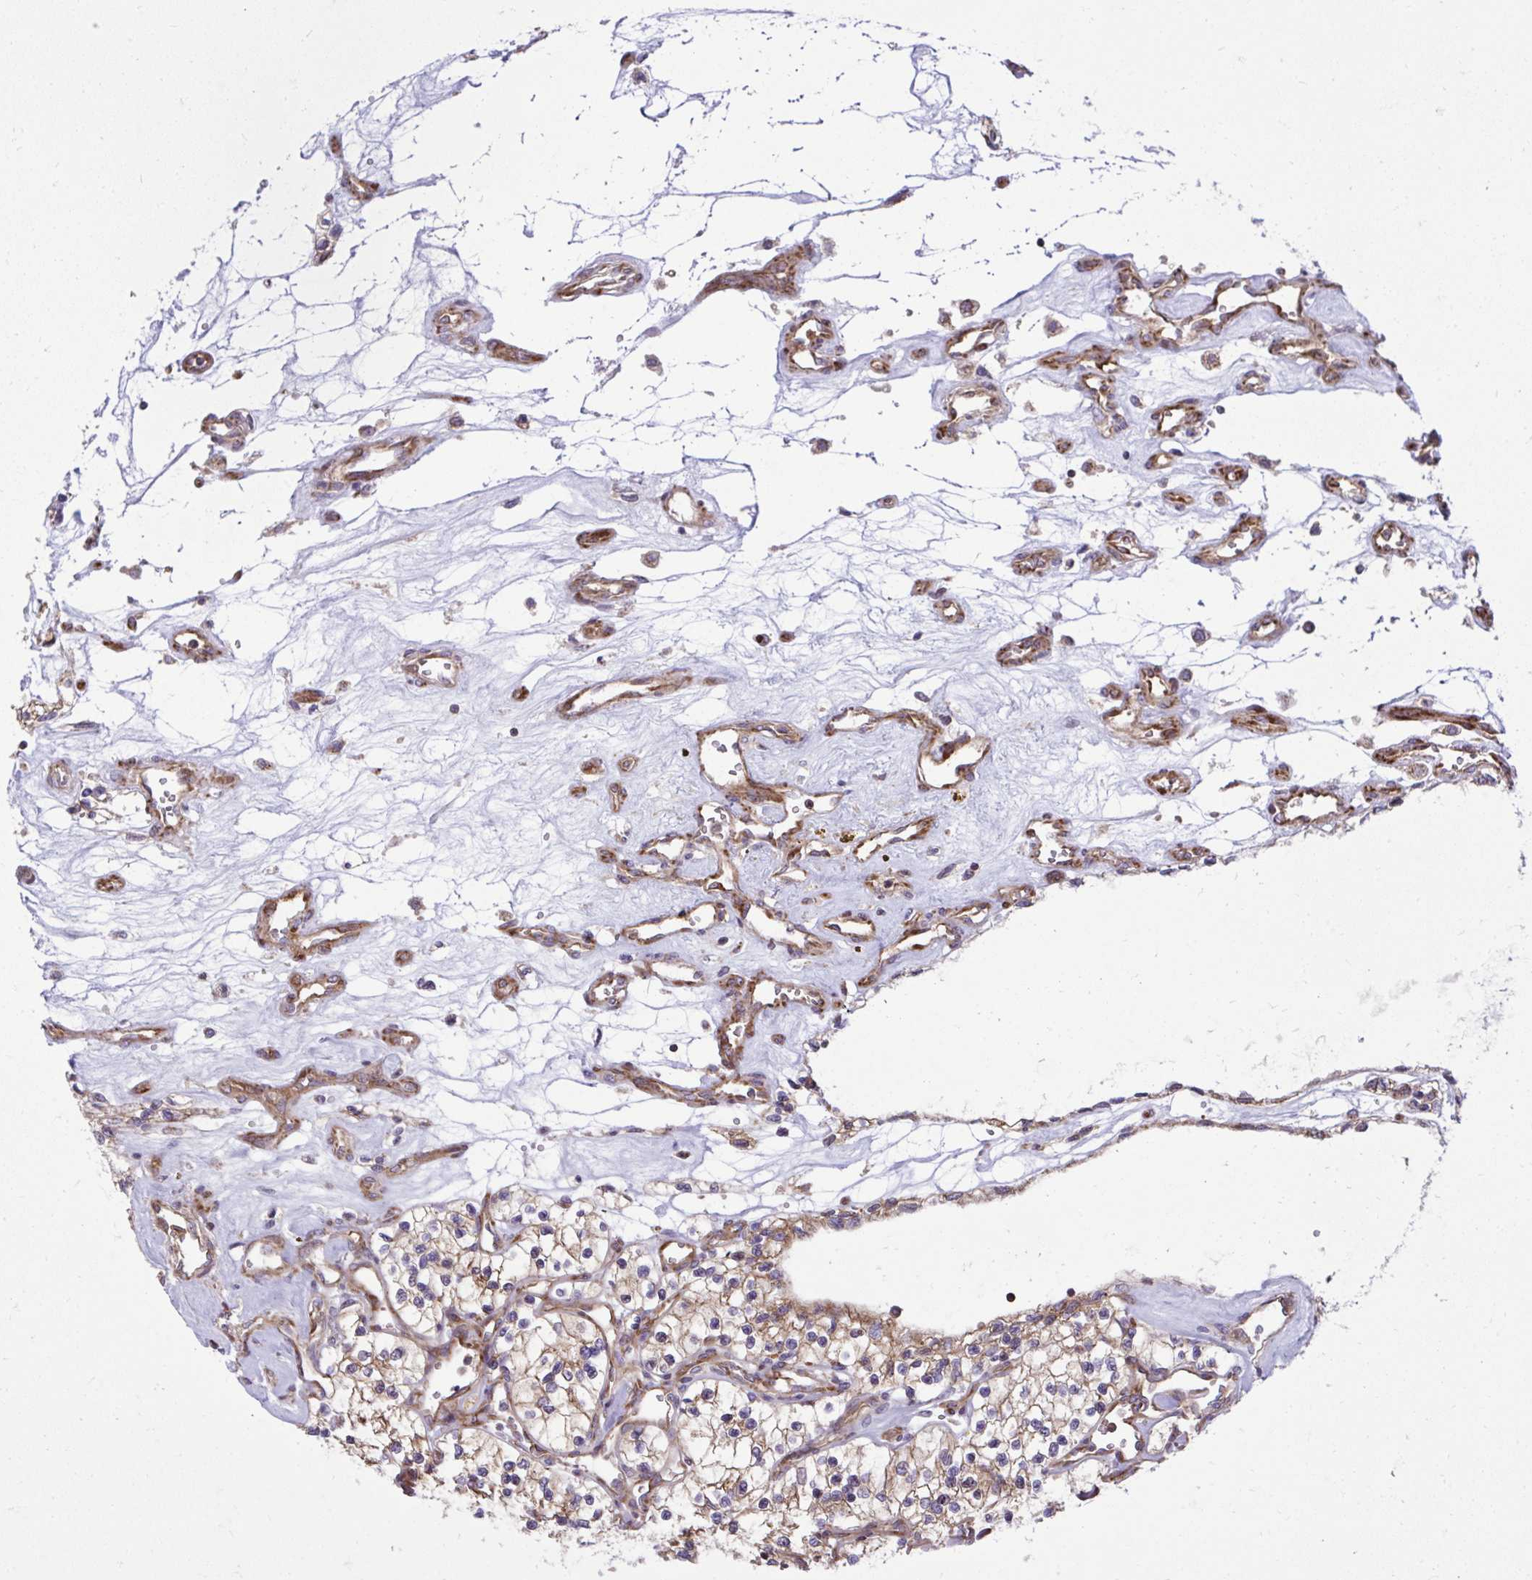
{"staining": {"intensity": "weak", "quantity": "<25%", "location": "cytoplasmic/membranous"}, "tissue": "renal cancer", "cell_type": "Tumor cells", "image_type": "cancer", "snomed": [{"axis": "morphology", "description": "Adenocarcinoma, NOS"}, {"axis": "topography", "description": "Kidney"}], "caption": "Protein analysis of renal cancer (adenocarcinoma) demonstrates no significant positivity in tumor cells.", "gene": "NMNAT3", "patient": {"sex": "female", "age": 69}}